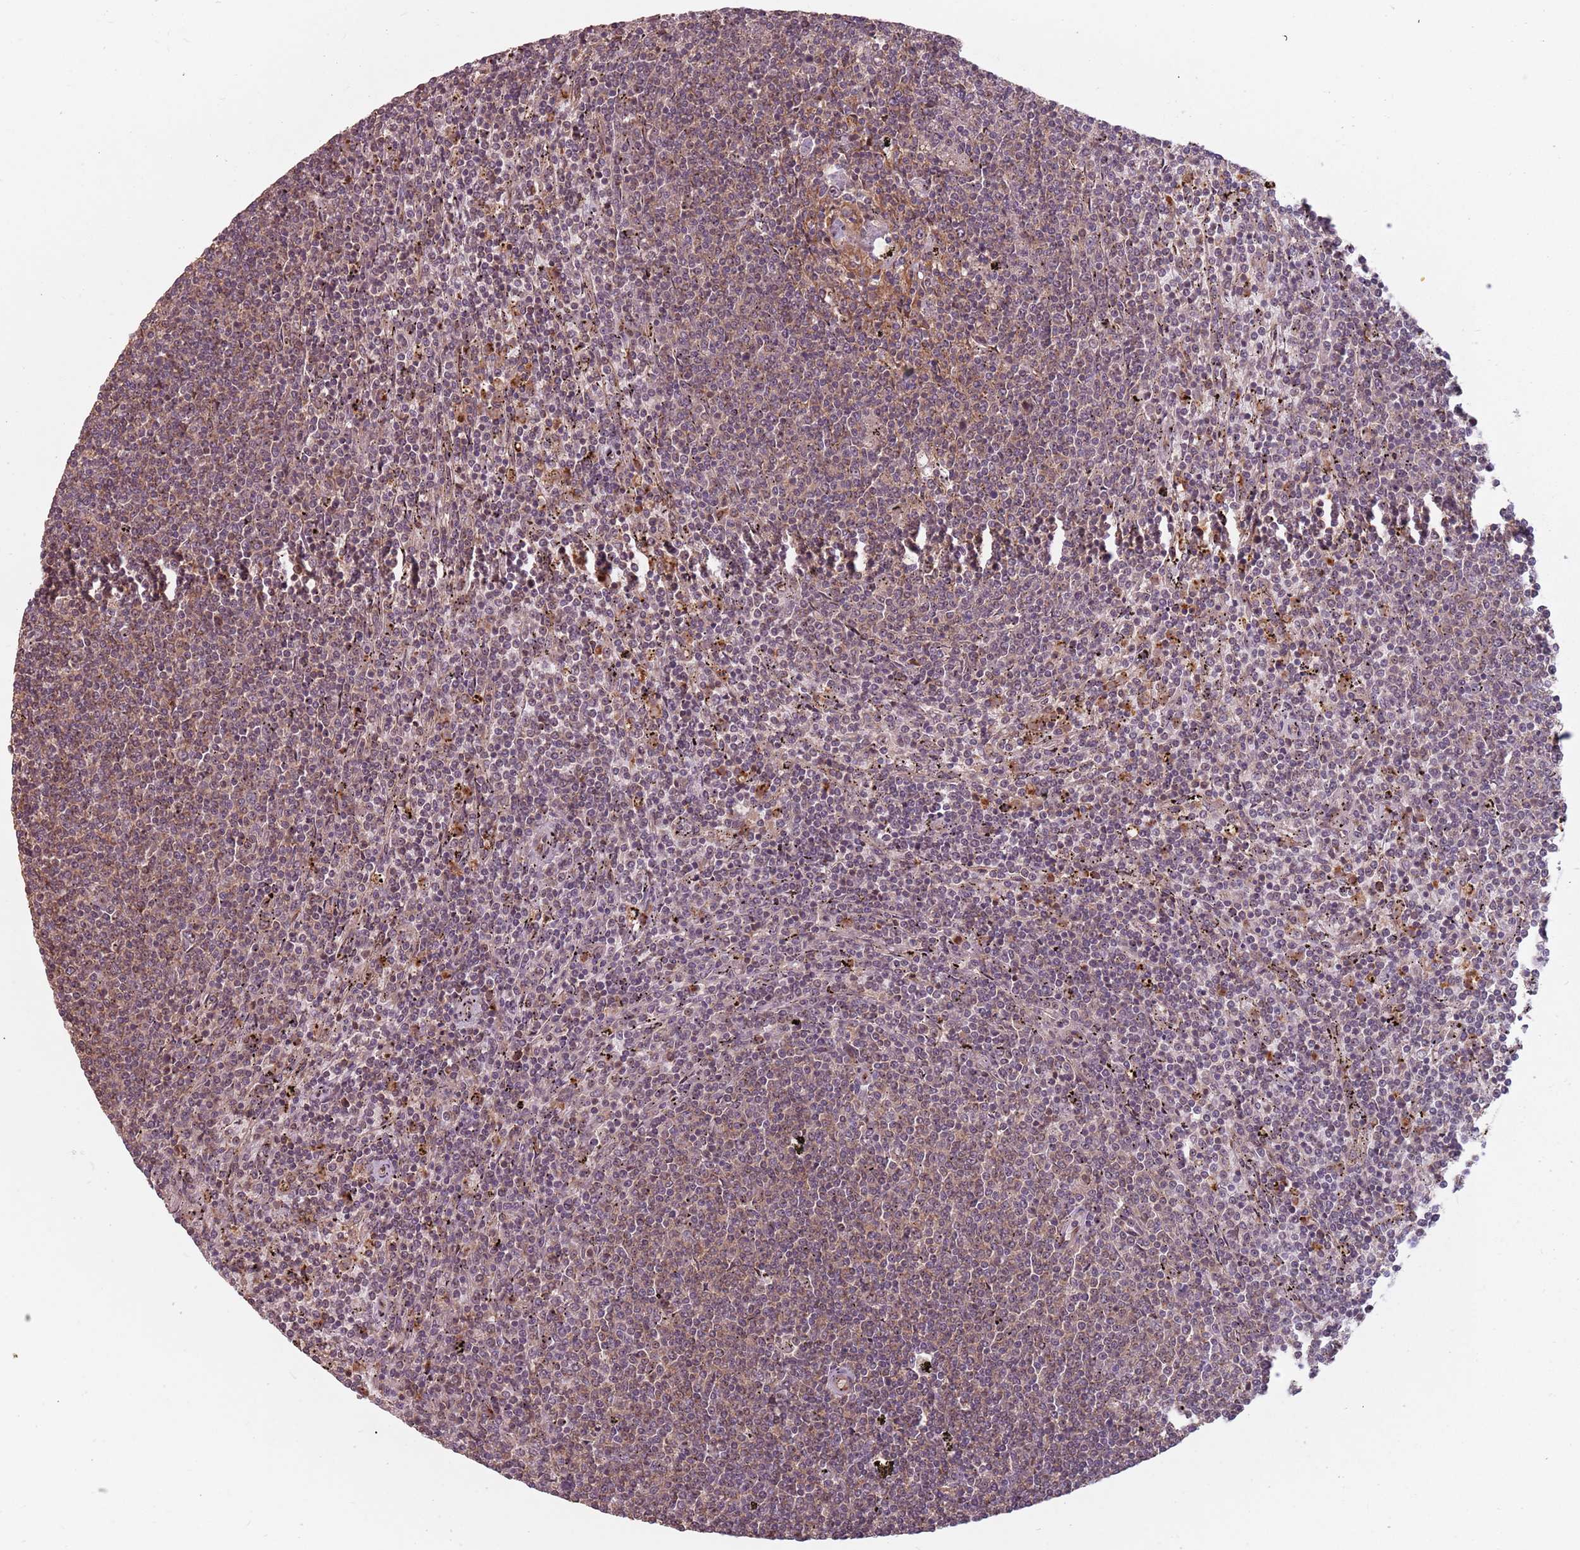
{"staining": {"intensity": "weak", "quantity": "25%-75%", "location": "cytoplasmic/membranous"}, "tissue": "lymphoma", "cell_type": "Tumor cells", "image_type": "cancer", "snomed": [{"axis": "morphology", "description": "Malignant lymphoma, non-Hodgkin's type, Low grade"}, {"axis": "topography", "description": "Spleen"}], "caption": "Lymphoma stained for a protein shows weak cytoplasmic/membranous positivity in tumor cells. Using DAB (3,3'-diaminobenzidine) (brown) and hematoxylin (blue) stains, captured at high magnification using brightfield microscopy.", "gene": "C3orf14", "patient": {"sex": "female", "age": 50}}